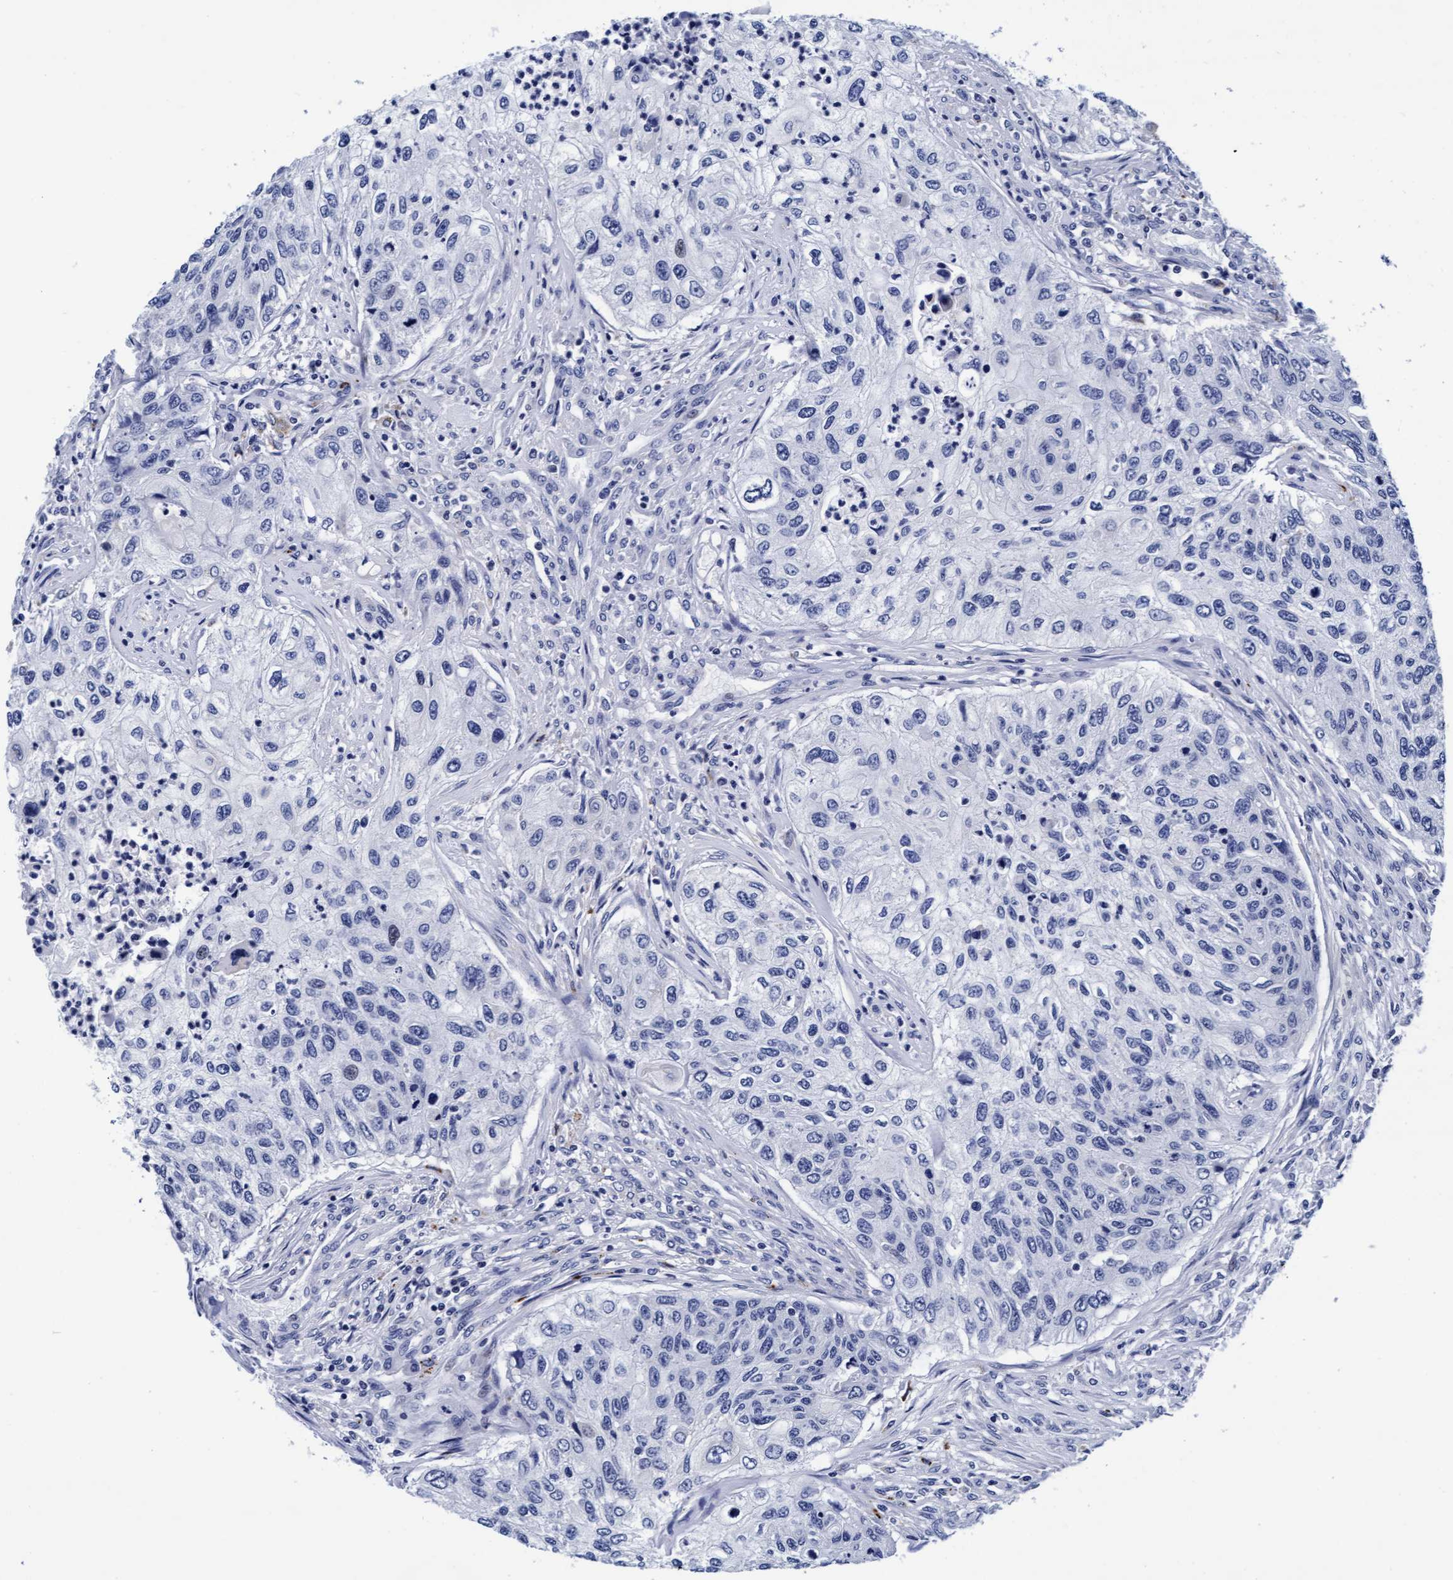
{"staining": {"intensity": "negative", "quantity": "none", "location": "none"}, "tissue": "urothelial cancer", "cell_type": "Tumor cells", "image_type": "cancer", "snomed": [{"axis": "morphology", "description": "Urothelial carcinoma, High grade"}, {"axis": "topography", "description": "Urinary bladder"}], "caption": "Immunohistochemical staining of human urothelial cancer displays no significant staining in tumor cells.", "gene": "ARSG", "patient": {"sex": "female", "age": 60}}